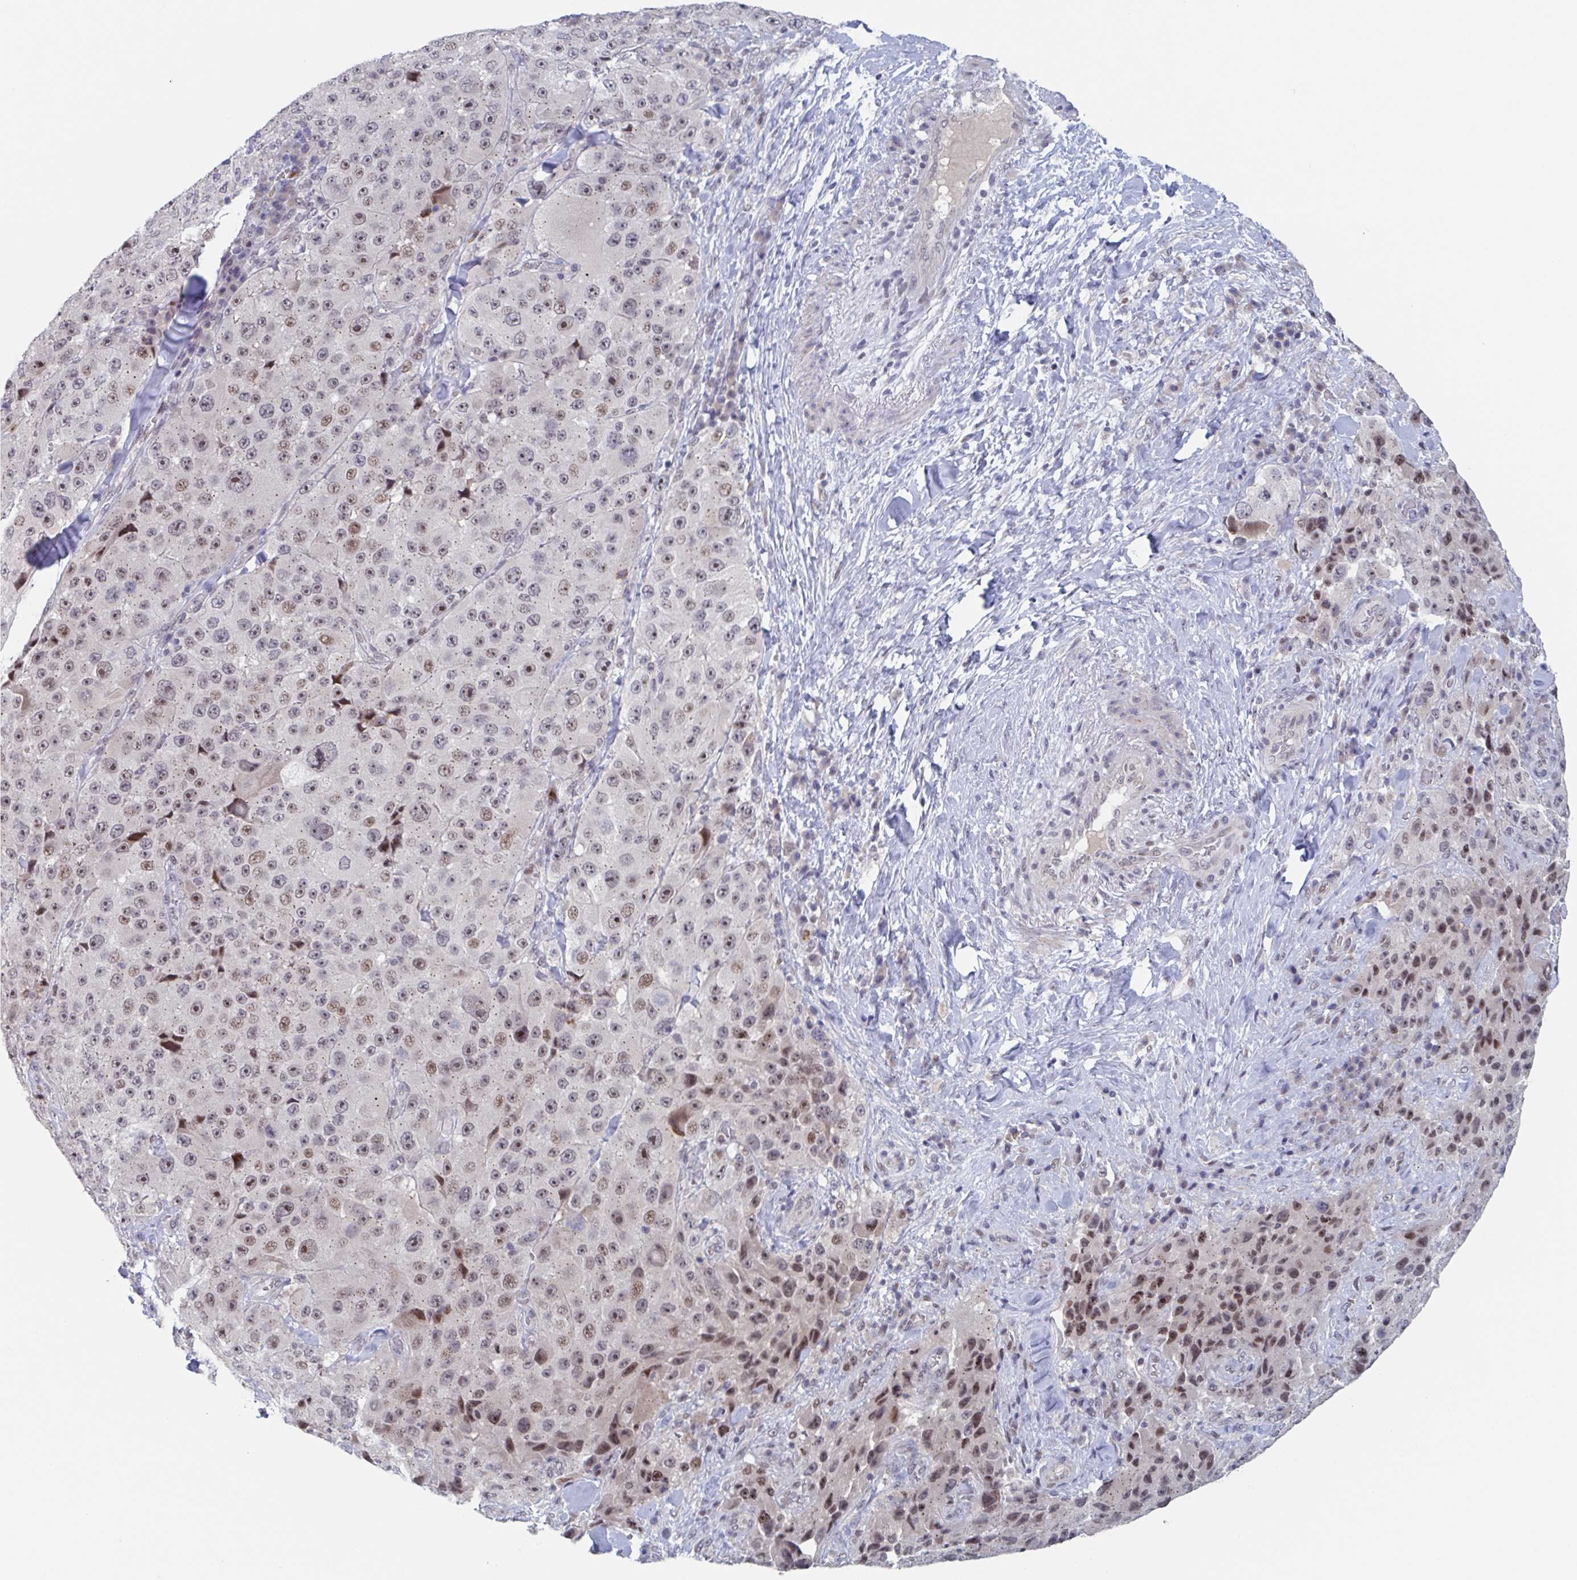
{"staining": {"intensity": "moderate", "quantity": "25%-75%", "location": "nuclear"}, "tissue": "melanoma", "cell_type": "Tumor cells", "image_type": "cancer", "snomed": [{"axis": "morphology", "description": "Malignant melanoma, Metastatic site"}, {"axis": "topography", "description": "Lymph node"}], "caption": "DAB immunohistochemical staining of melanoma shows moderate nuclear protein expression in approximately 25%-75% of tumor cells.", "gene": "RNF212", "patient": {"sex": "male", "age": 62}}